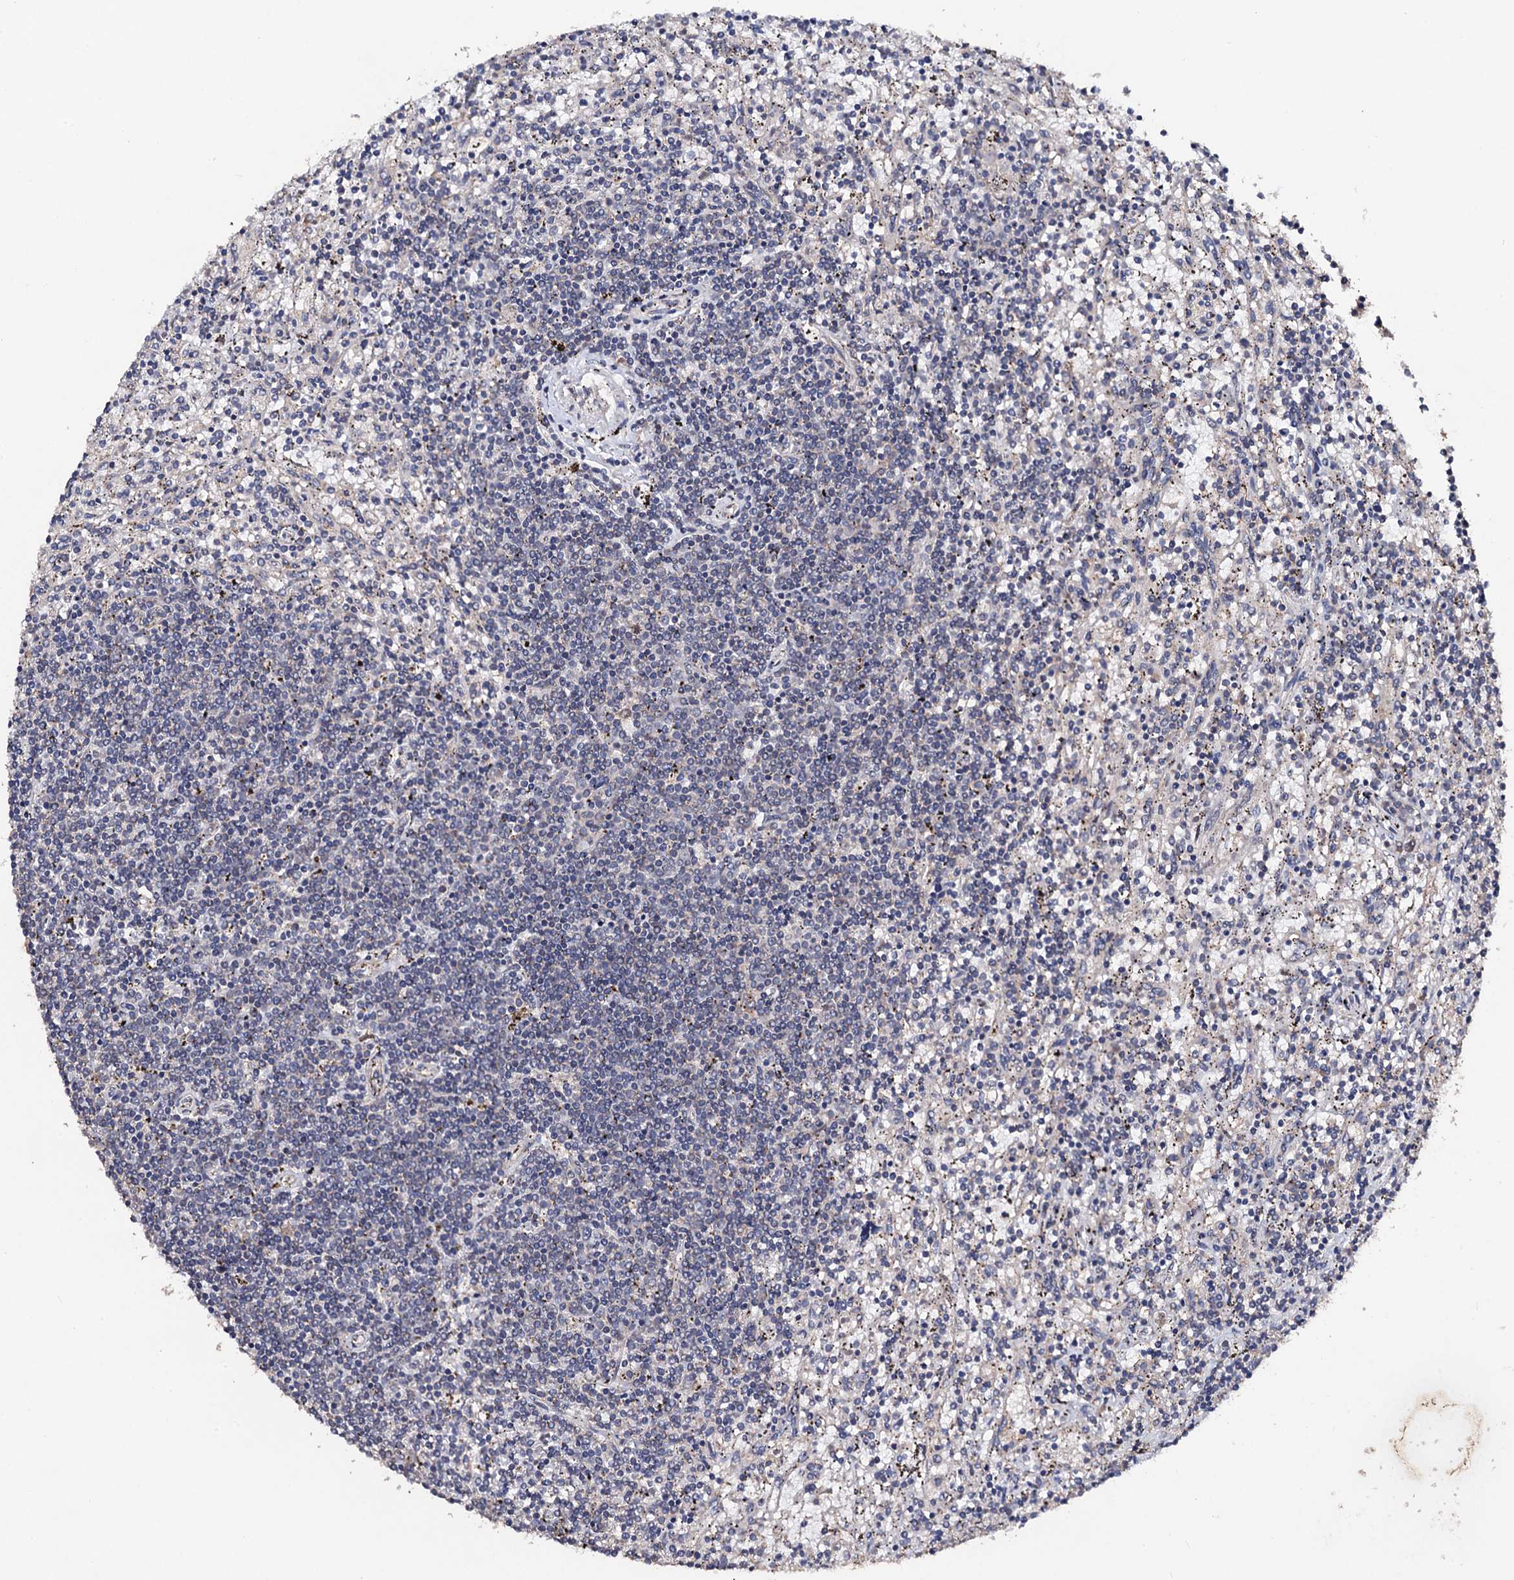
{"staining": {"intensity": "negative", "quantity": "none", "location": "none"}, "tissue": "lymphoma", "cell_type": "Tumor cells", "image_type": "cancer", "snomed": [{"axis": "morphology", "description": "Malignant lymphoma, non-Hodgkin's type, Low grade"}, {"axis": "topography", "description": "Spleen"}], "caption": "IHC histopathology image of neoplastic tissue: human malignant lymphoma, non-Hodgkin's type (low-grade) stained with DAB reveals no significant protein expression in tumor cells. (Stains: DAB (3,3'-diaminobenzidine) IHC with hematoxylin counter stain, Microscopy: brightfield microscopy at high magnification).", "gene": "PPTC7", "patient": {"sex": "male", "age": 76}}